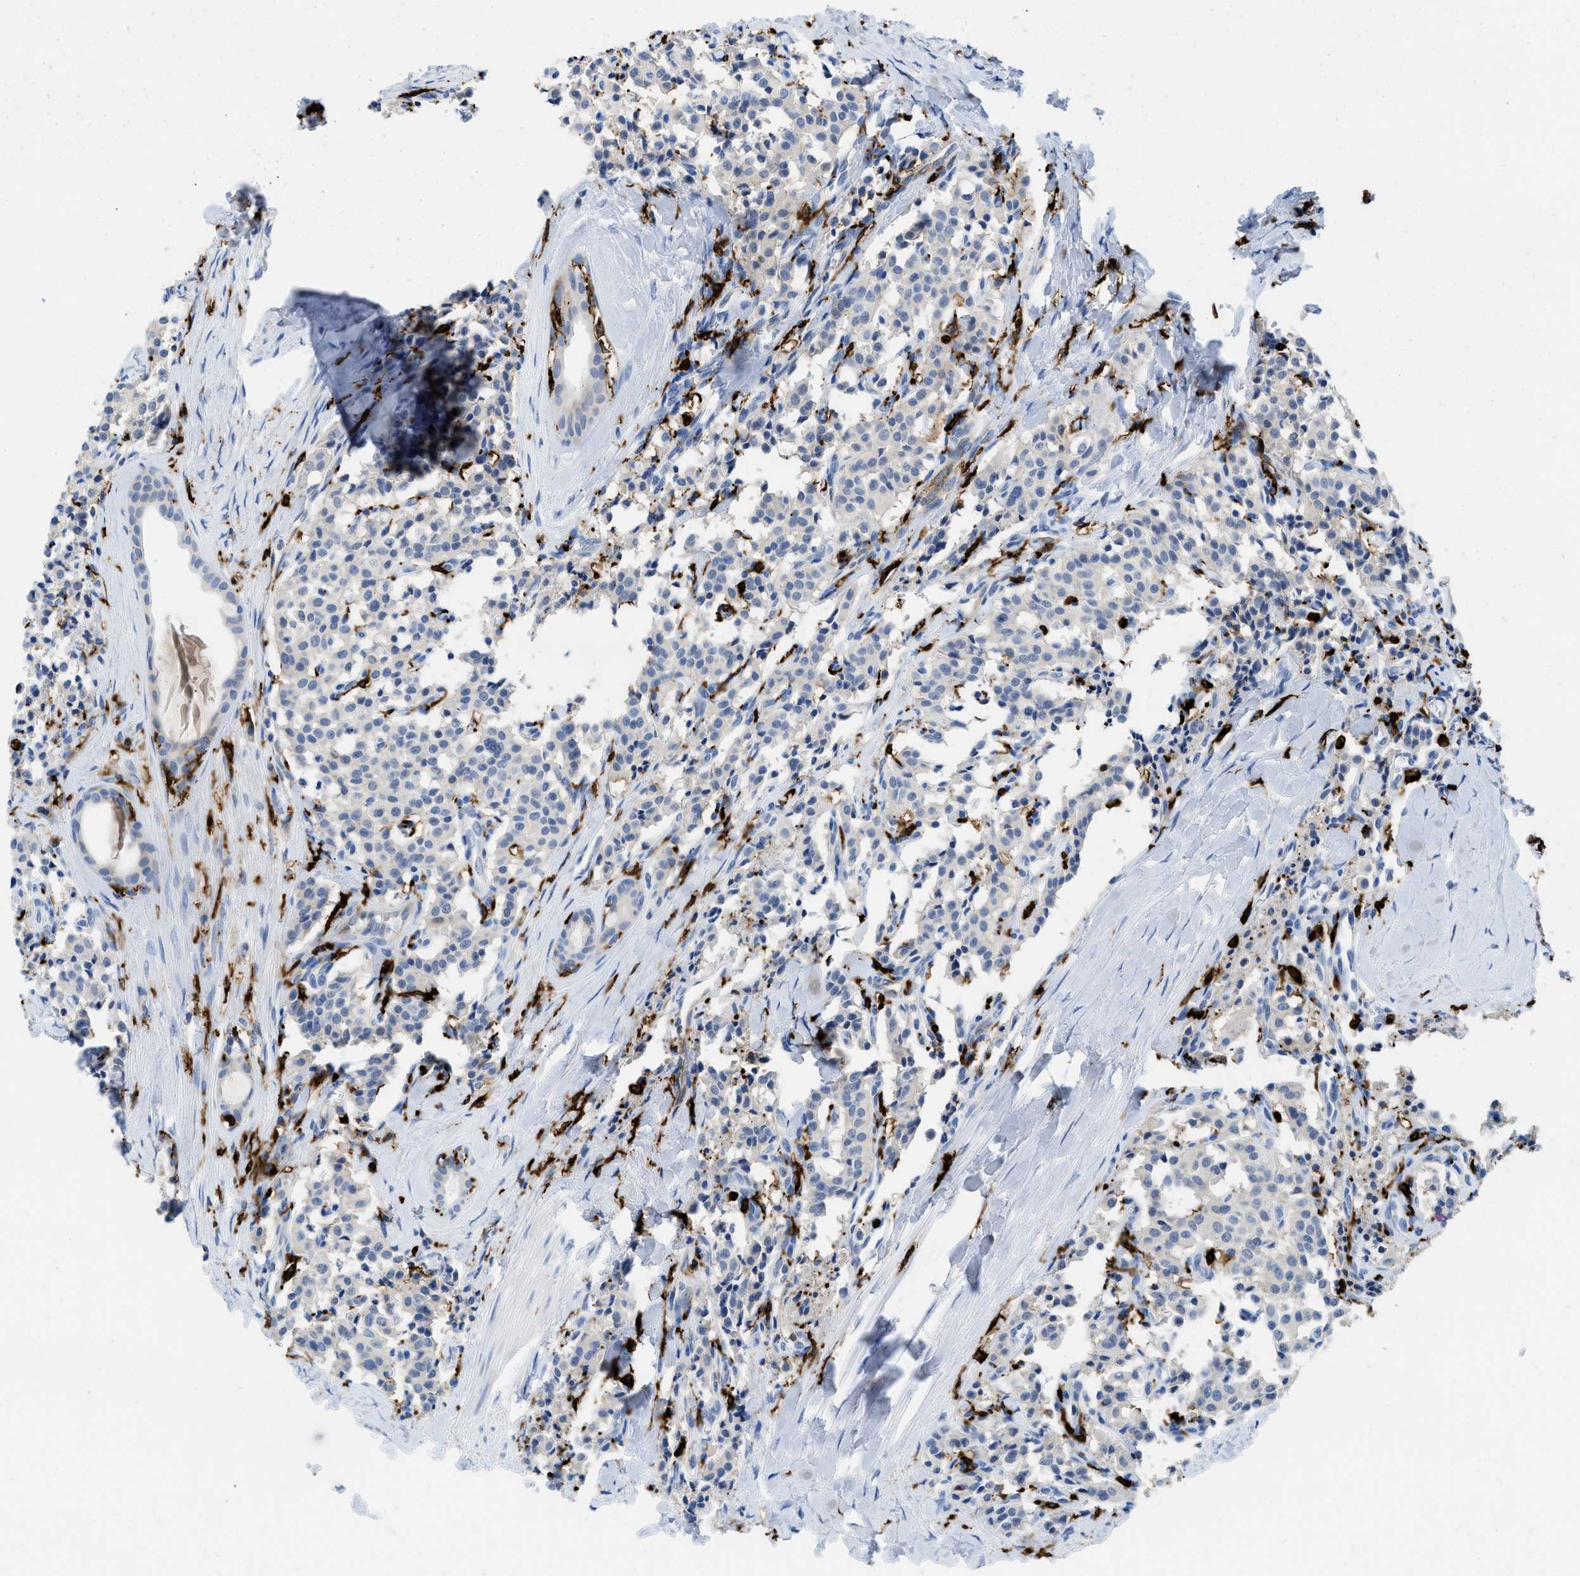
{"staining": {"intensity": "negative", "quantity": "none", "location": "none"}, "tissue": "carcinoid", "cell_type": "Tumor cells", "image_type": "cancer", "snomed": [{"axis": "morphology", "description": "Carcinoid, malignant, NOS"}, {"axis": "topography", "description": "Lung"}], "caption": "Immunohistochemical staining of carcinoid (malignant) shows no significant positivity in tumor cells.", "gene": "CD226", "patient": {"sex": "male", "age": 30}}